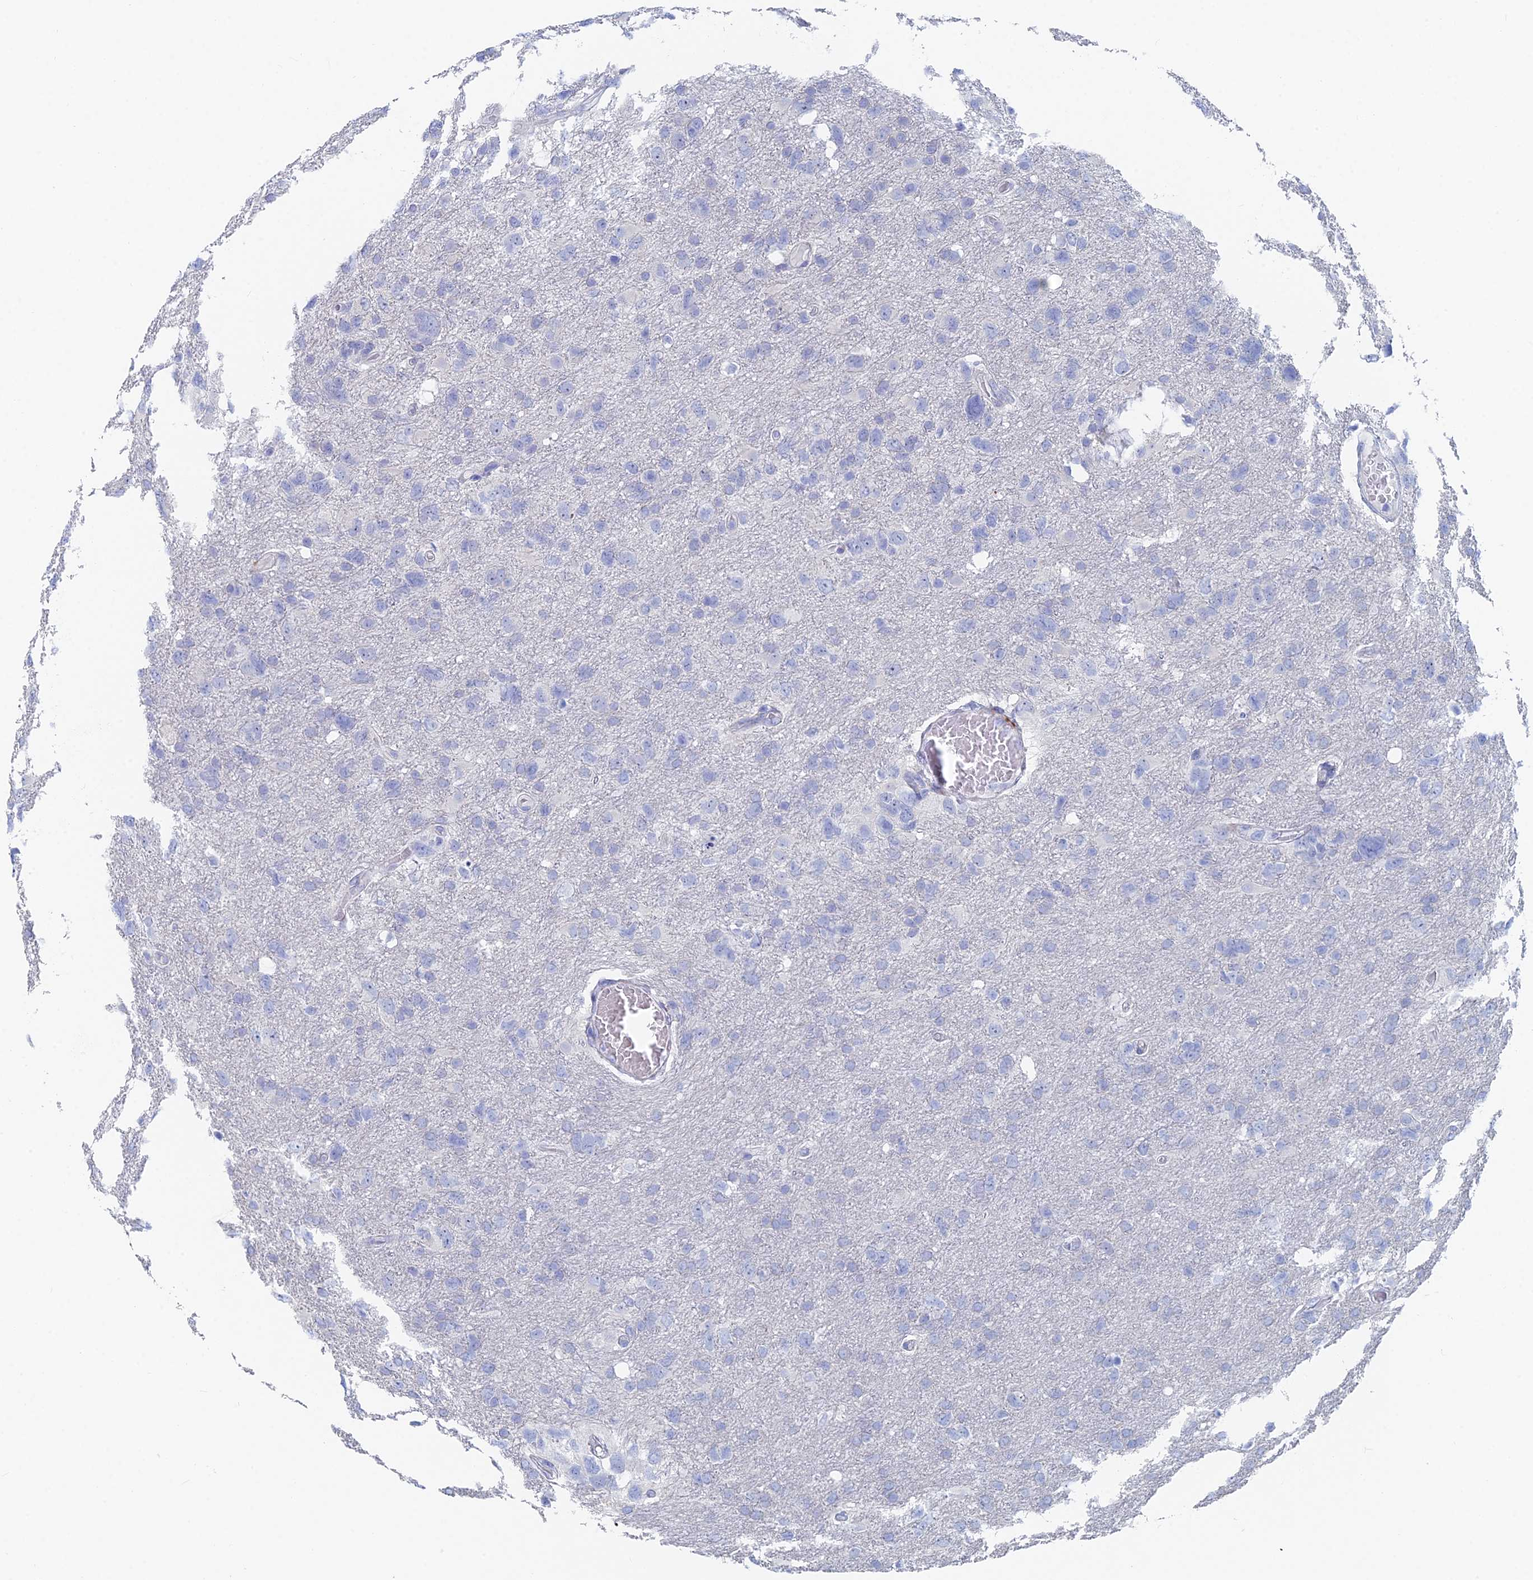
{"staining": {"intensity": "negative", "quantity": "none", "location": "none"}, "tissue": "glioma", "cell_type": "Tumor cells", "image_type": "cancer", "snomed": [{"axis": "morphology", "description": "Glioma, malignant, High grade"}, {"axis": "topography", "description": "Brain"}], "caption": "The micrograph displays no significant positivity in tumor cells of glioma. (Brightfield microscopy of DAB immunohistochemistry at high magnification).", "gene": "DRGX", "patient": {"sex": "male", "age": 61}}